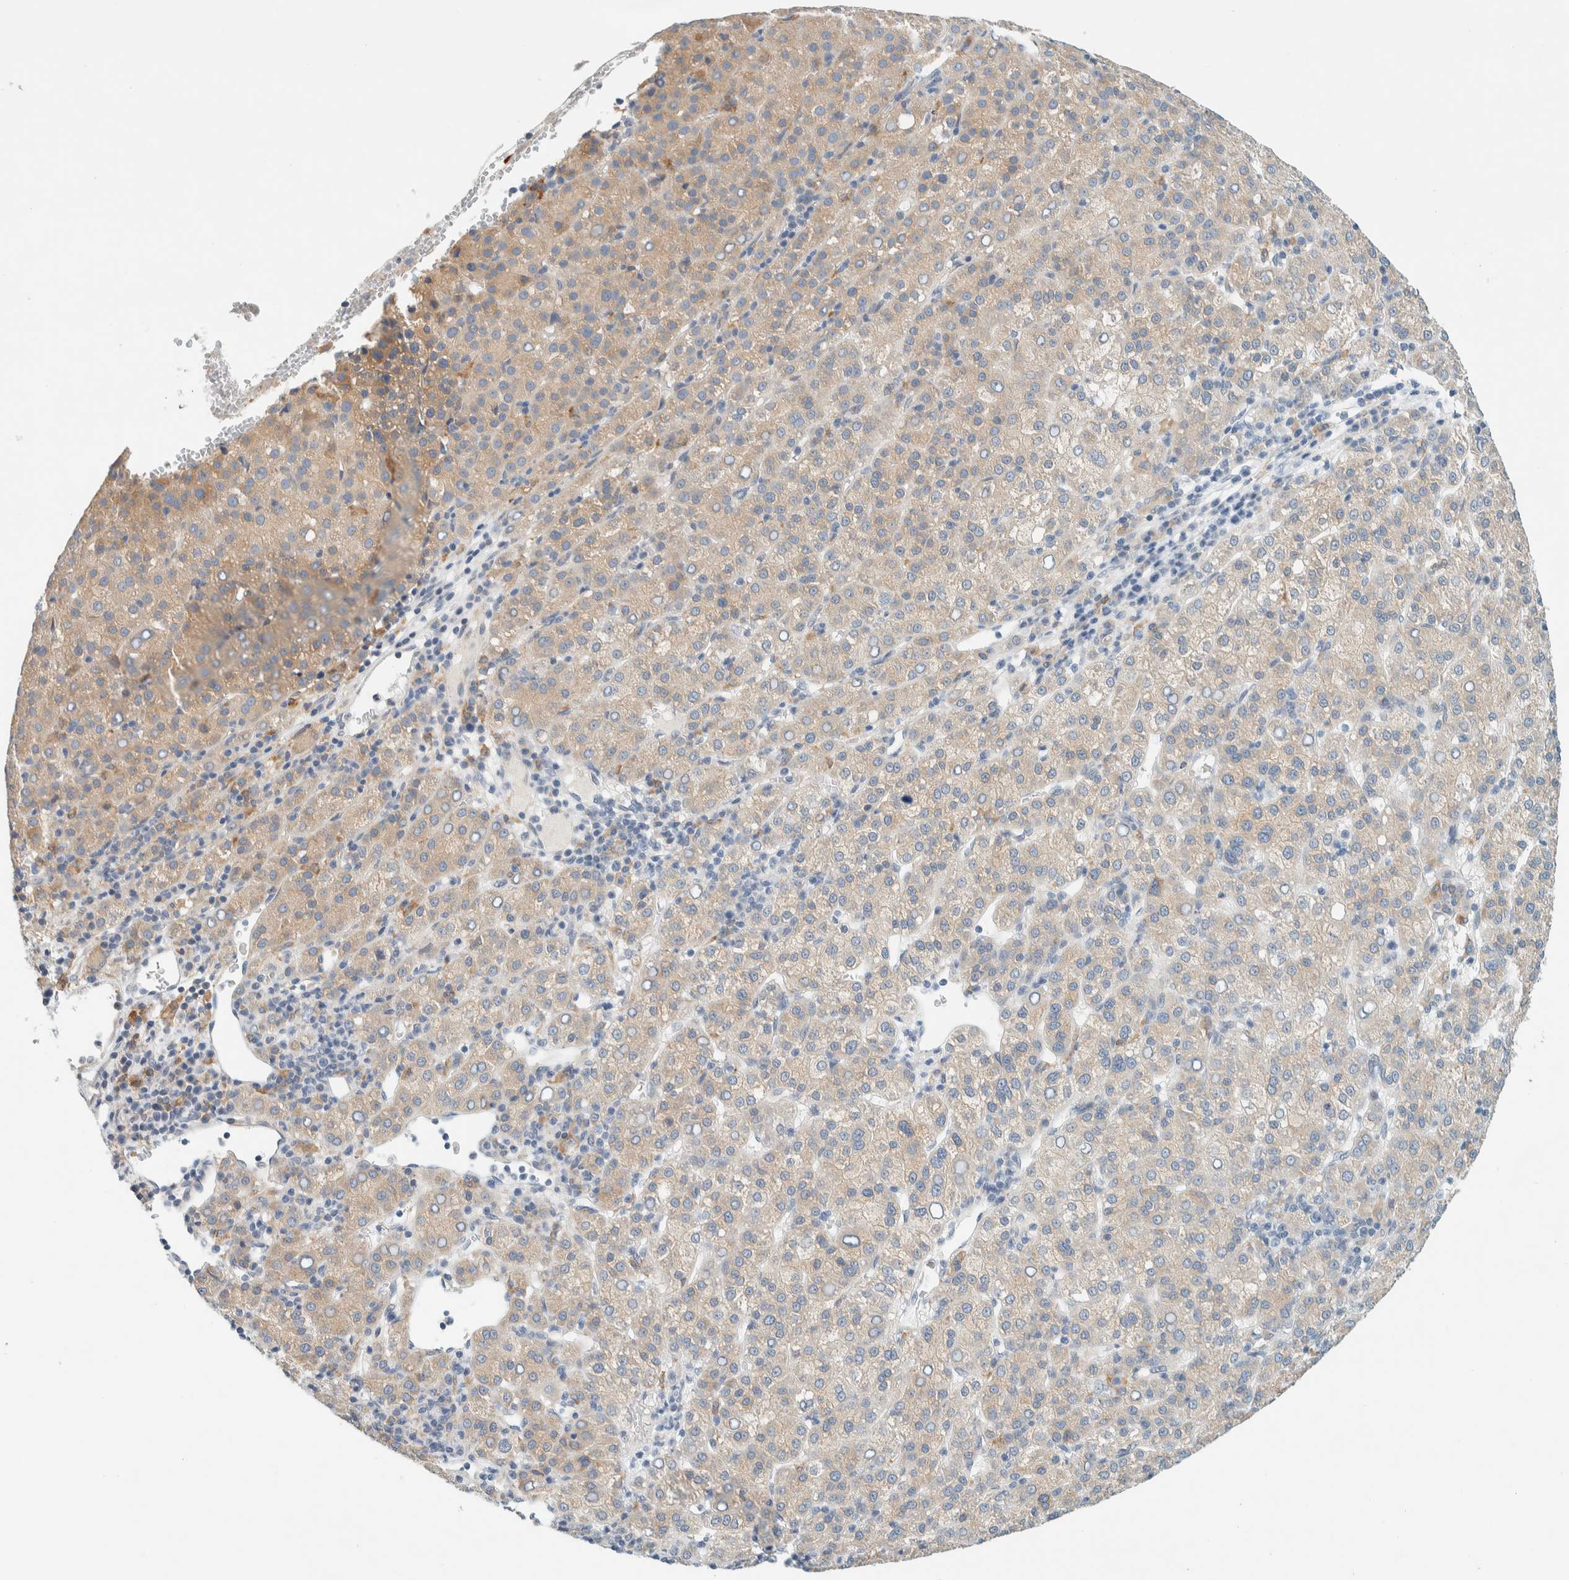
{"staining": {"intensity": "weak", "quantity": "25%-75%", "location": "cytoplasmic/membranous"}, "tissue": "liver cancer", "cell_type": "Tumor cells", "image_type": "cancer", "snomed": [{"axis": "morphology", "description": "Carcinoma, Hepatocellular, NOS"}, {"axis": "topography", "description": "Liver"}], "caption": "This image shows immunohistochemistry (IHC) staining of human liver cancer, with low weak cytoplasmic/membranous staining in about 25%-75% of tumor cells.", "gene": "SUMF2", "patient": {"sex": "female", "age": 58}}